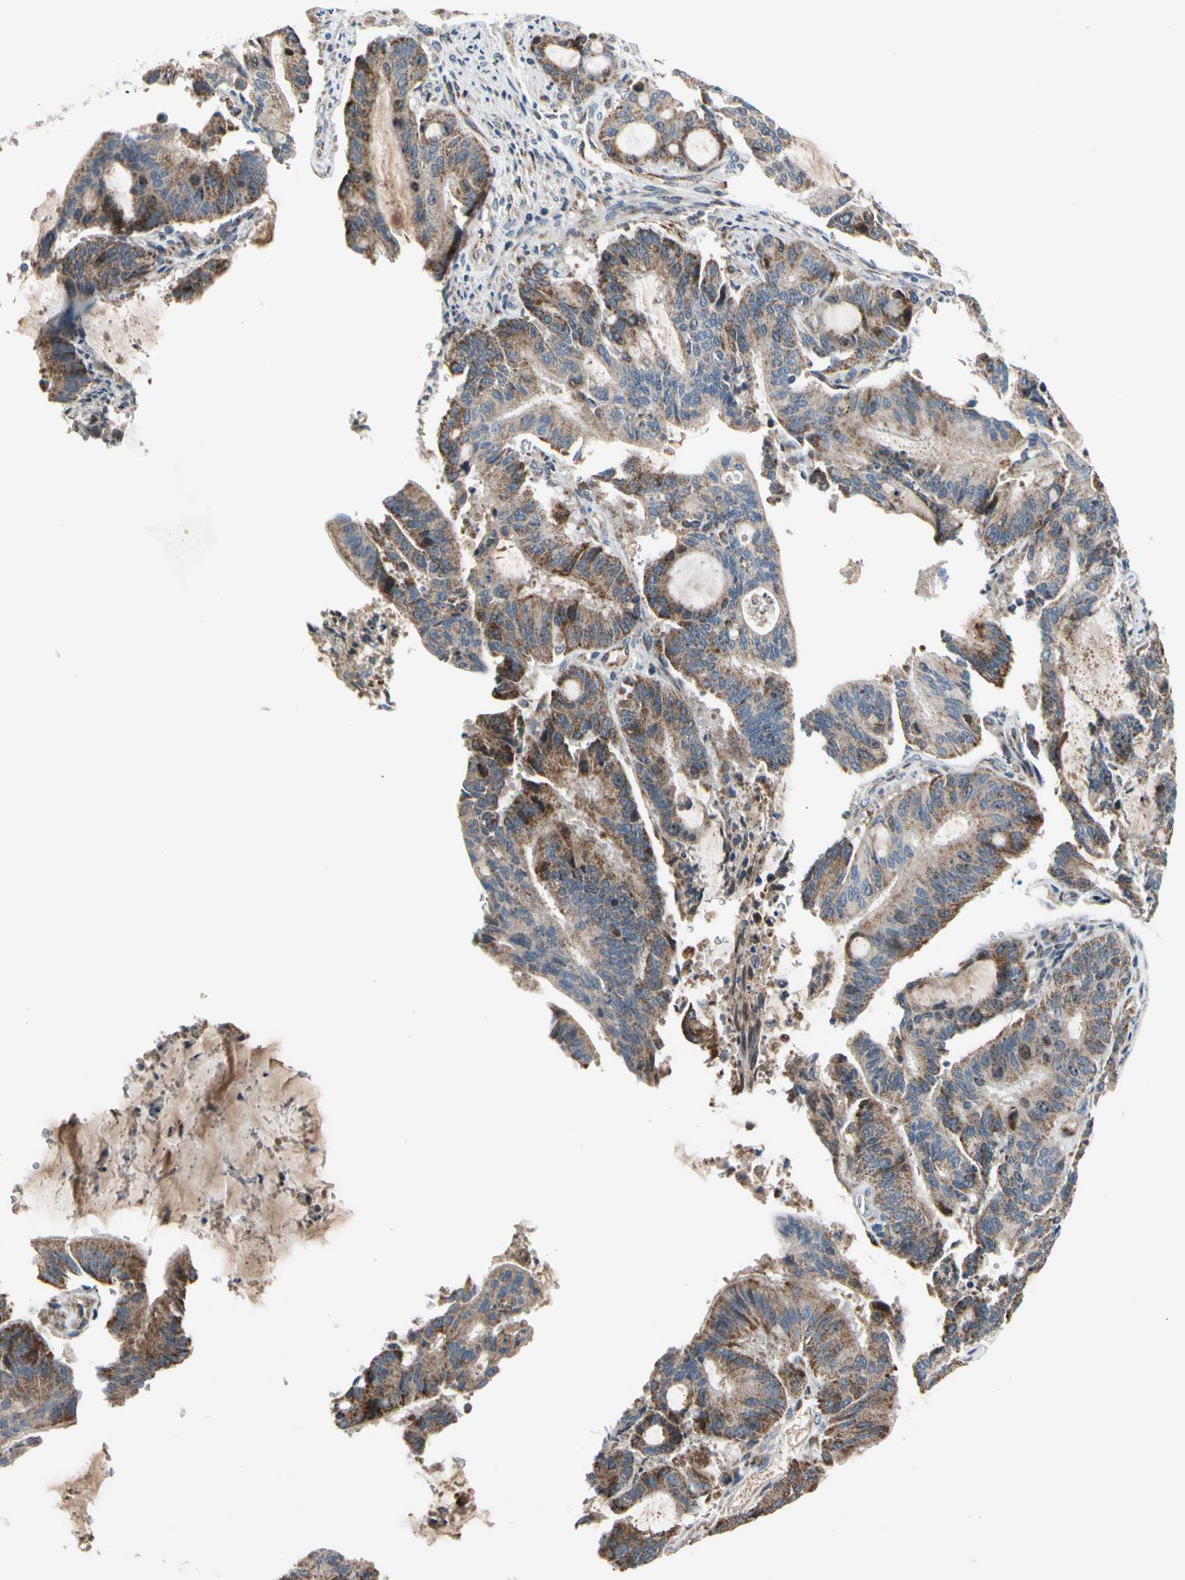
{"staining": {"intensity": "moderate", "quantity": ">75%", "location": "cytoplasmic/membranous"}, "tissue": "liver cancer", "cell_type": "Tumor cells", "image_type": "cancer", "snomed": [{"axis": "morphology", "description": "Cholangiocarcinoma"}, {"axis": "topography", "description": "Liver"}], "caption": "Moderate cytoplasmic/membranous expression is identified in approximately >75% of tumor cells in liver cancer. The protein of interest is stained brown, and the nuclei are stained in blue (DAB IHC with brightfield microscopy, high magnification).", "gene": "NPHP3", "patient": {"sex": "female", "age": 73}}